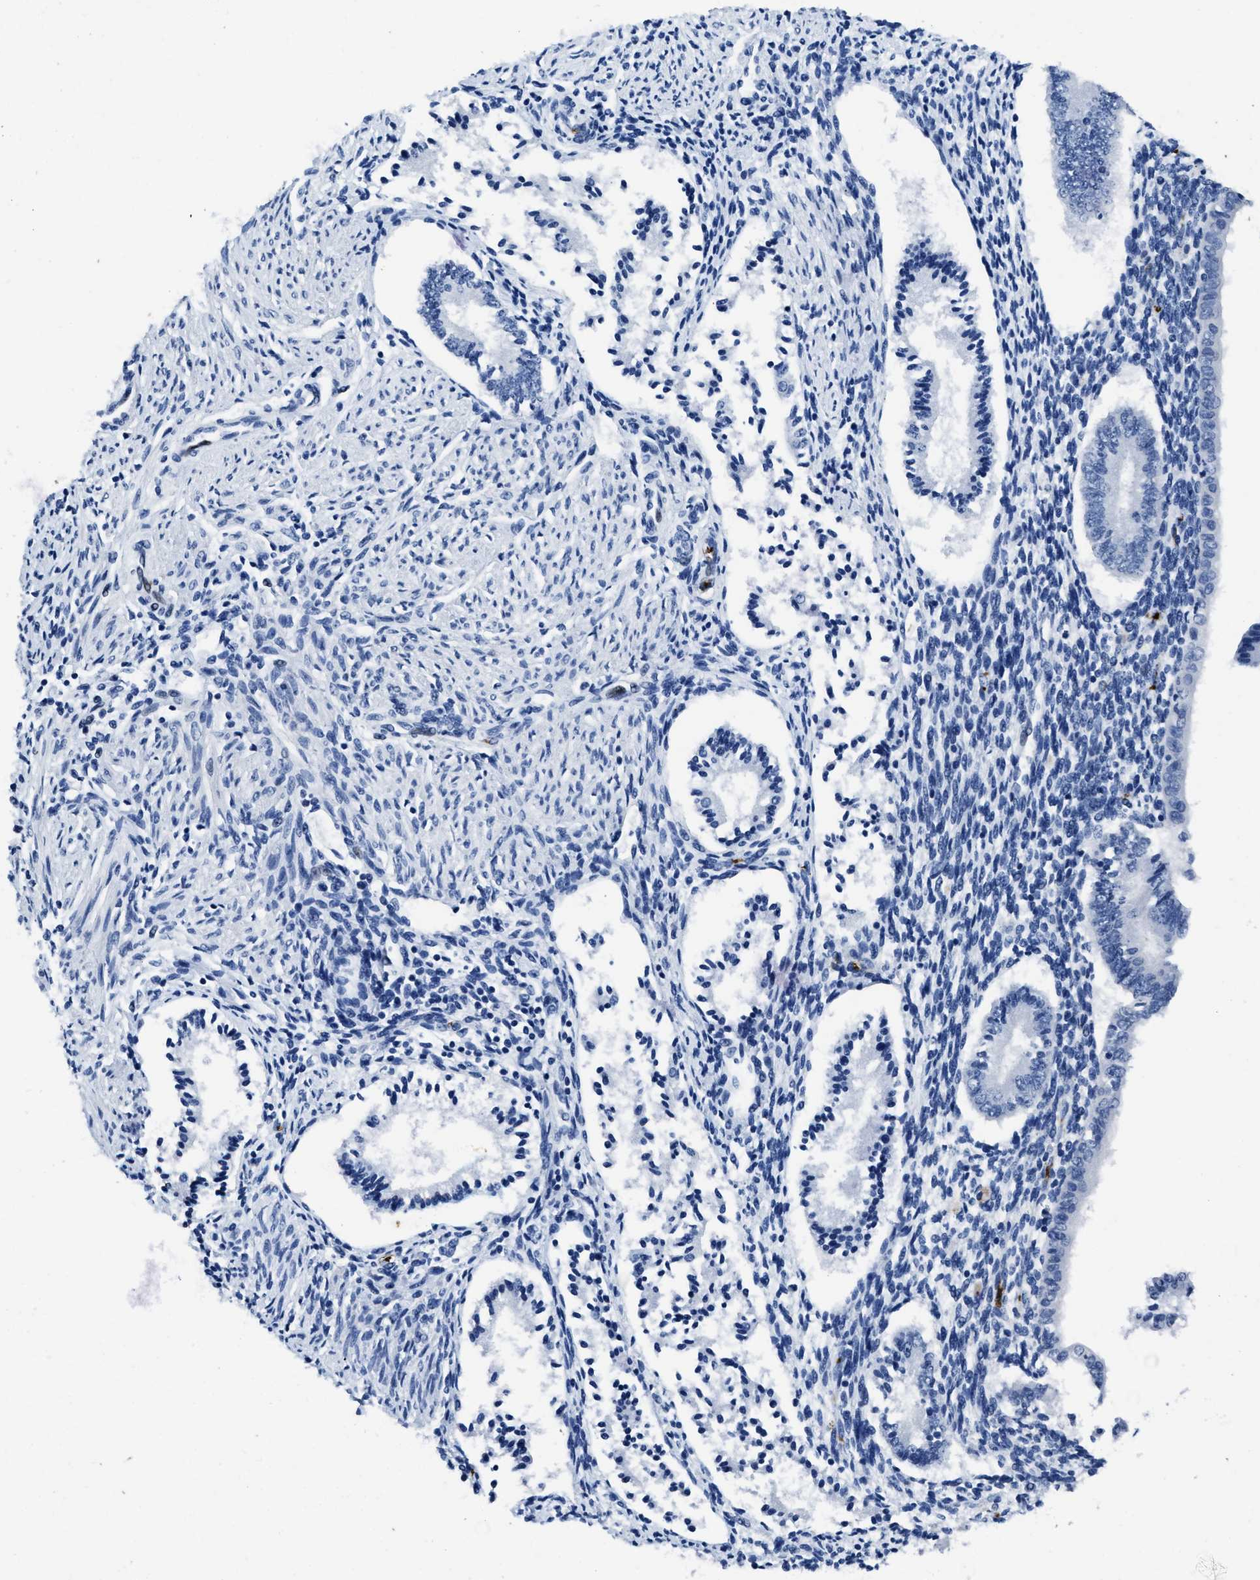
{"staining": {"intensity": "negative", "quantity": "none", "location": "none"}, "tissue": "endometrium", "cell_type": "Cells in endometrial stroma", "image_type": "normal", "snomed": [{"axis": "morphology", "description": "Normal tissue, NOS"}, {"axis": "topography", "description": "Endometrium"}], "caption": "This is an IHC photomicrograph of benign endometrium. There is no expression in cells in endometrial stroma.", "gene": "ITGA2B", "patient": {"sex": "female", "age": 42}}